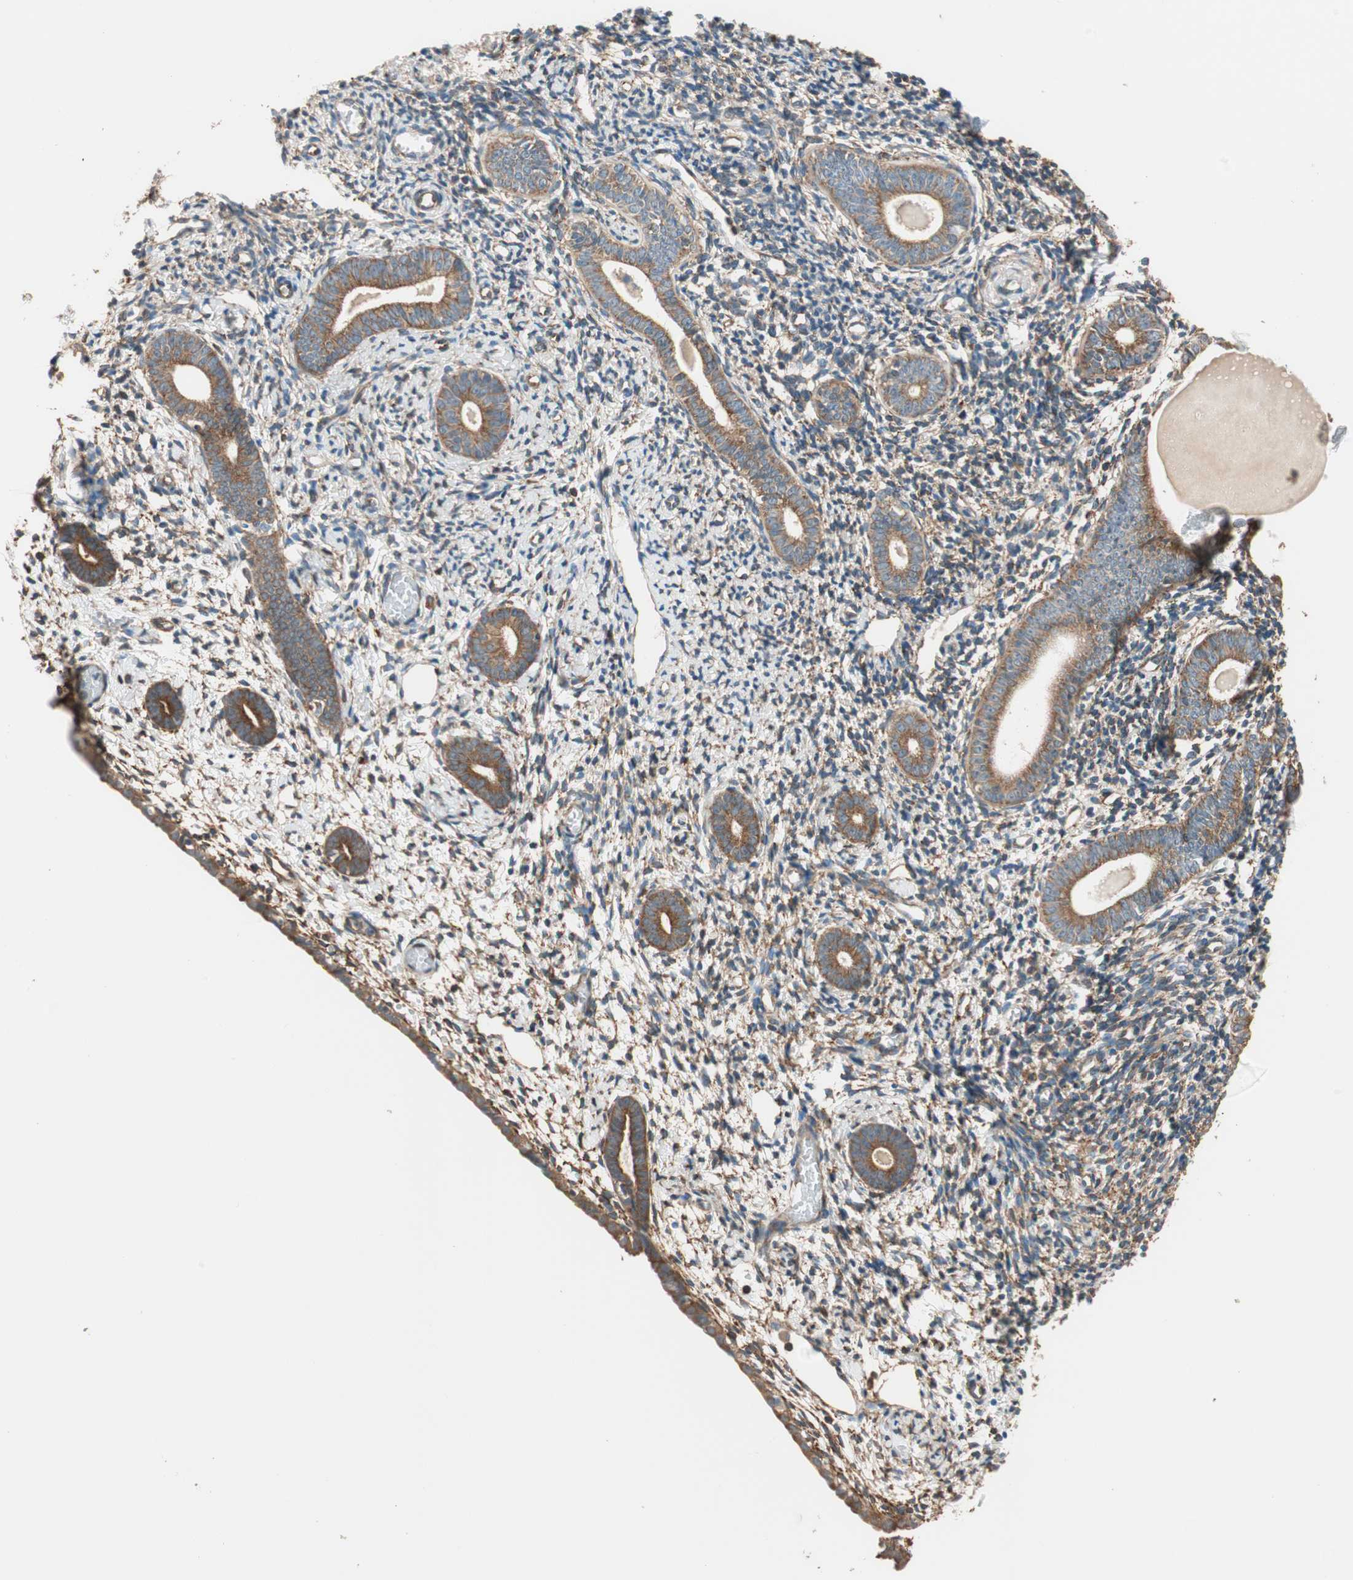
{"staining": {"intensity": "moderate", "quantity": ">75%", "location": "cytoplasmic/membranous"}, "tissue": "endometrium", "cell_type": "Cells in endometrial stroma", "image_type": "normal", "snomed": [{"axis": "morphology", "description": "Normal tissue, NOS"}, {"axis": "topography", "description": "Endometrium"}], "caption": "IHC staining of unremarkable endometrium, which demonstrates medium levels of moderate cytoplasmic/membranous expression in about >75% of cells in endometrial stroma indicating moderate cytoplasmic/membranous protein staining. The staining was performed using DAB (3,3'-diaminobenzidine) (brown) for protein detection and nuclei were counterstained in hematoxylin (blue).", "gene": "WASL", "patient": {"sex": "female", "age": 71}}